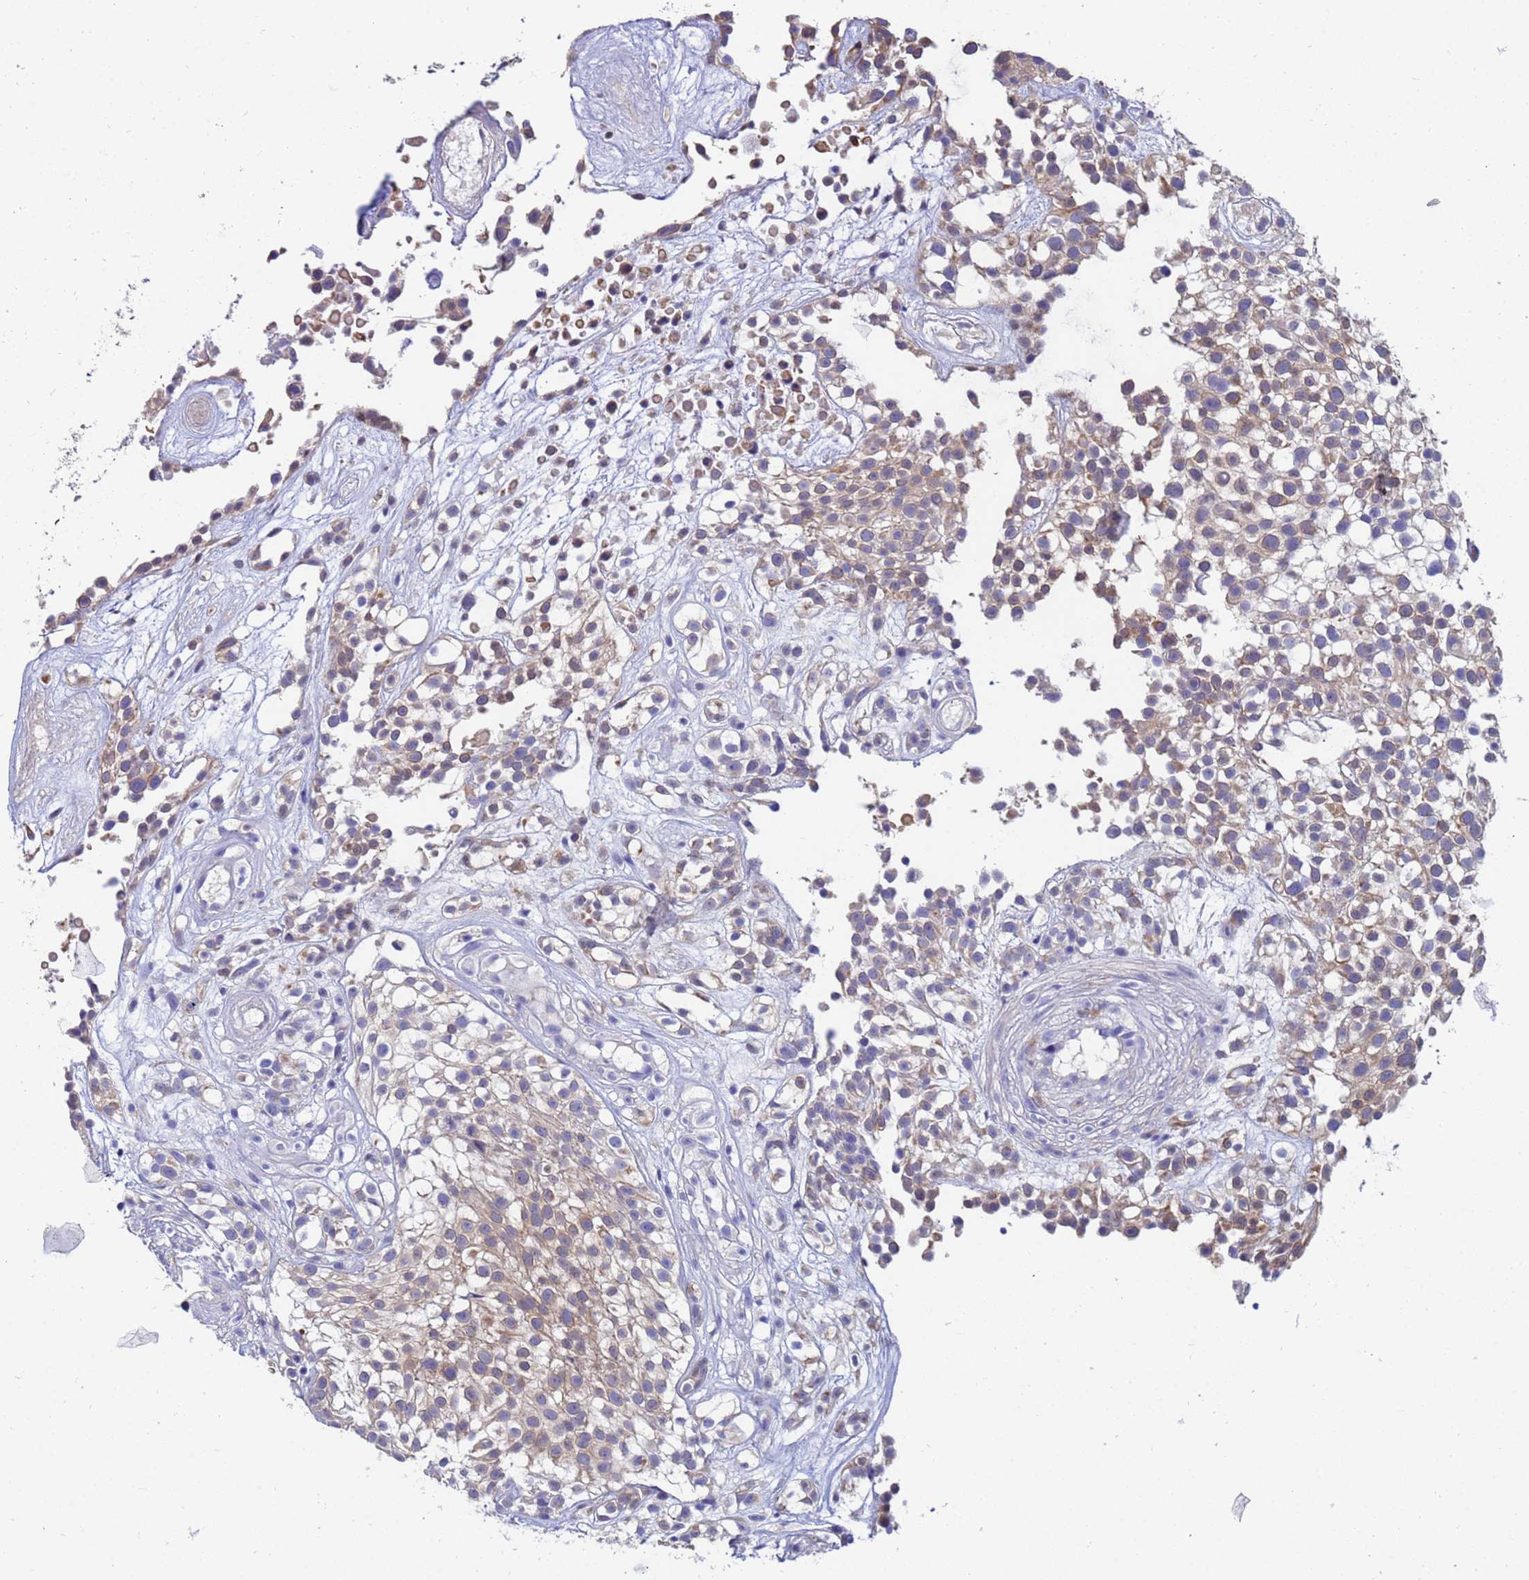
{"staining": {"intensity": "weak", "quantity": "25%-75%", "location": "cytoplasmic/membranous"}, "tissue": "urothelial cancer", "cell_type": "Tumor cells", "image_type": "cancer", "snomed": [{"axis": "morphology", "description": "Urothelial carcinoma, High grade"}, {"axis": "topography", "description": "Urinary bladder"}], "caption": "Immunohistochemical staining of urothelial cancer shows low levels of weak cytoplasmic/membranous staining in about 25%-75% of tumor cells.", "gene": "TTLL11", "patient": {"sex": "male", "age": 56}}